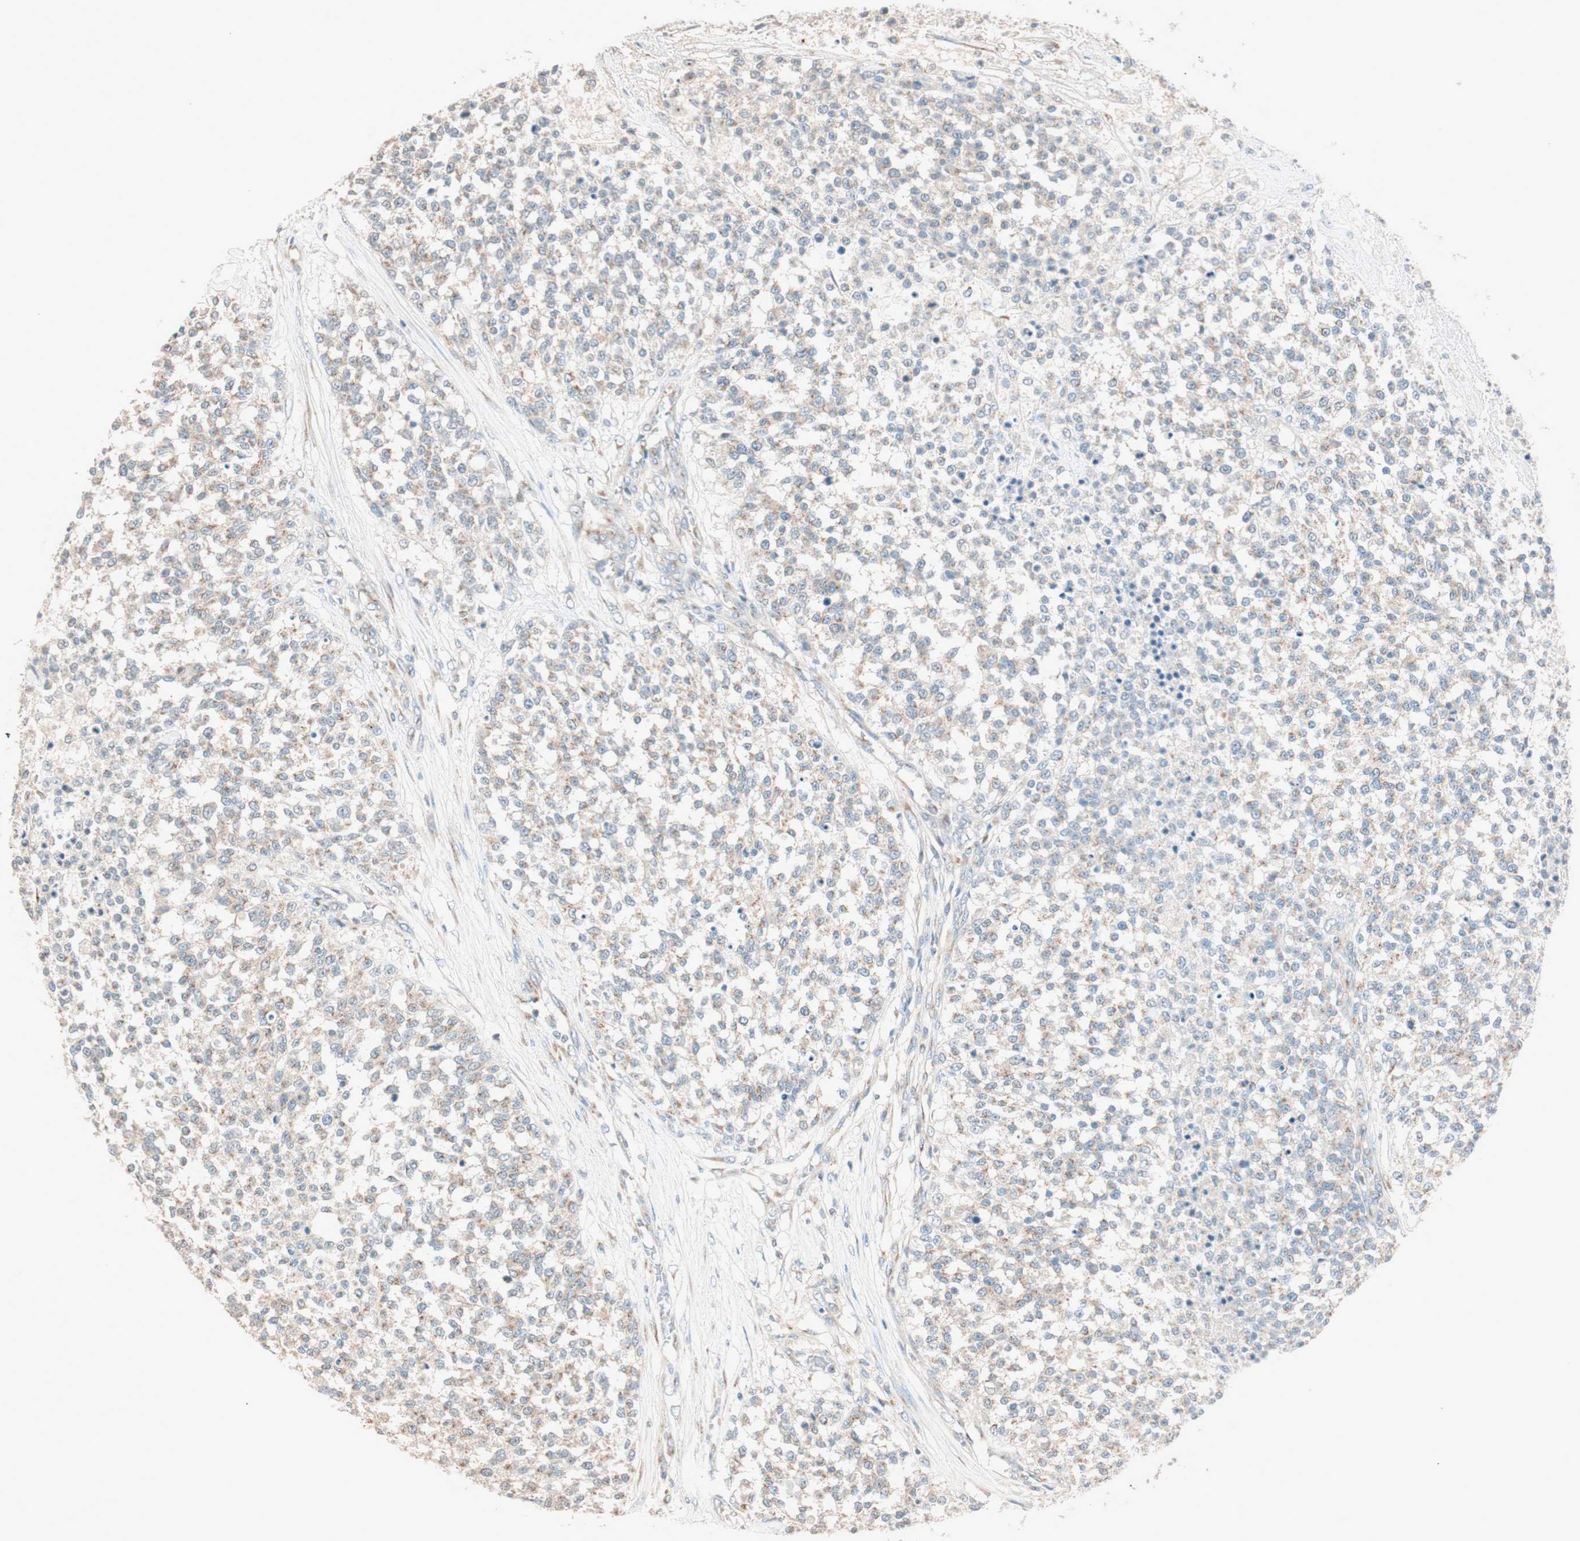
{"staining": {"intensity": "weak", "quantity": "25%-75%", "location": "cytoplasmic/membranous"}, "tissue": "testis cancer", "cell_type": "Tumor cells", "image_type": "cancer", "snomed": [{"axis": "morphology", "description": "Seminoma, NOS"}, {"axis": "topography", "description": "Testis"}], "caption": "Tumor cells demonstrate low levels of weak cytoplasmic/membranous expression in approximately 25%-75% of cells in human seminoma (testis). (Brightfield microscopy of DAB IHC at high magnification).", "gene": "SEC16A", "patient": {"sex": "male", "age": 59}}